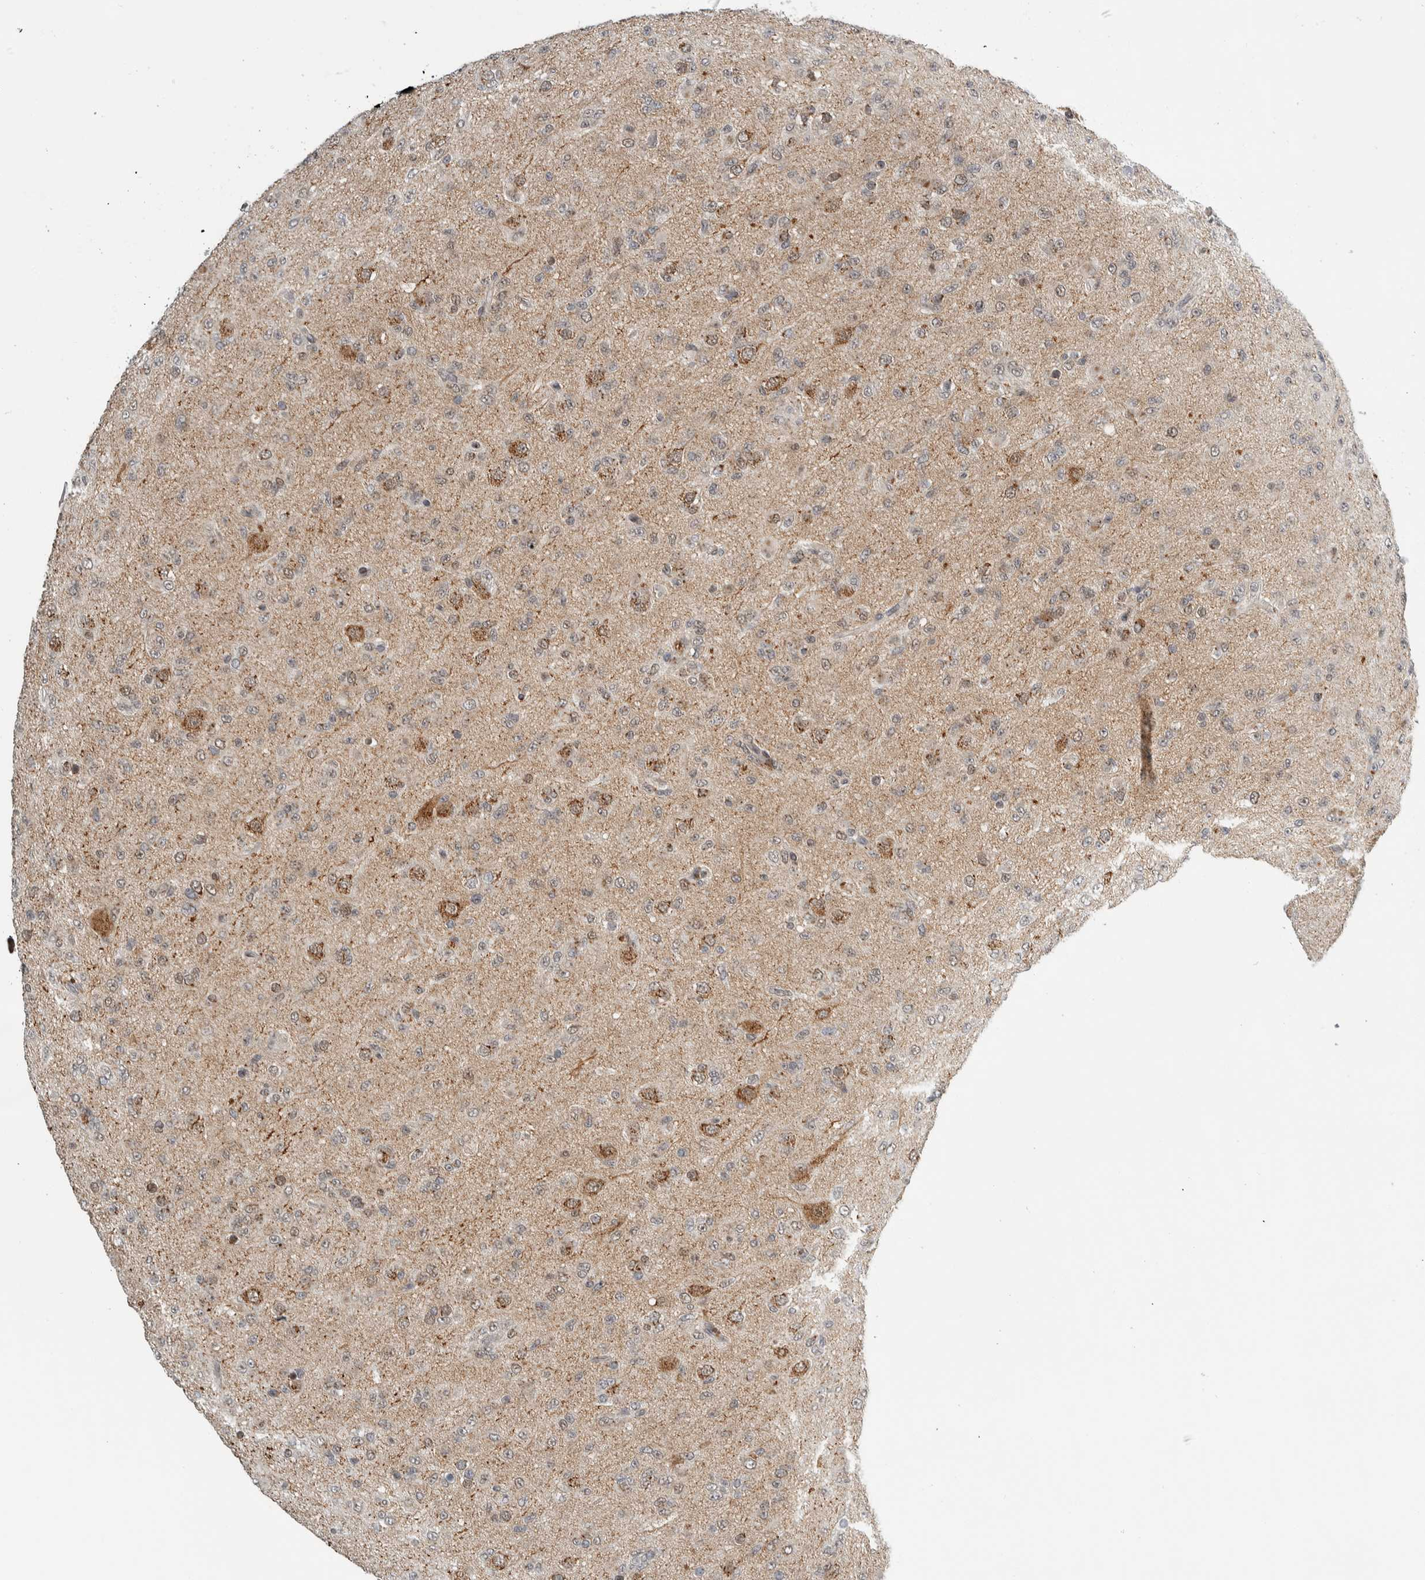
{"staining": {"intensity": "weak", "quantity": "25%-75%", "location": "nuclear"}, "tissue": "glioma", "cell_type": "Tumor cells", "image_type": "cancer", "snomed": [{"axis": "morphology", "description": "Glioma, malignant, Low grade"}, {"axis": "topography", "description": "Brain"}], "caption": "The micrograph shows staining of glioma, revealing weak nuclear protein positivity (brown color) within tumor cells.", "gene": "ZMYND8", "patient": {"sex": "male", "age": 65}}